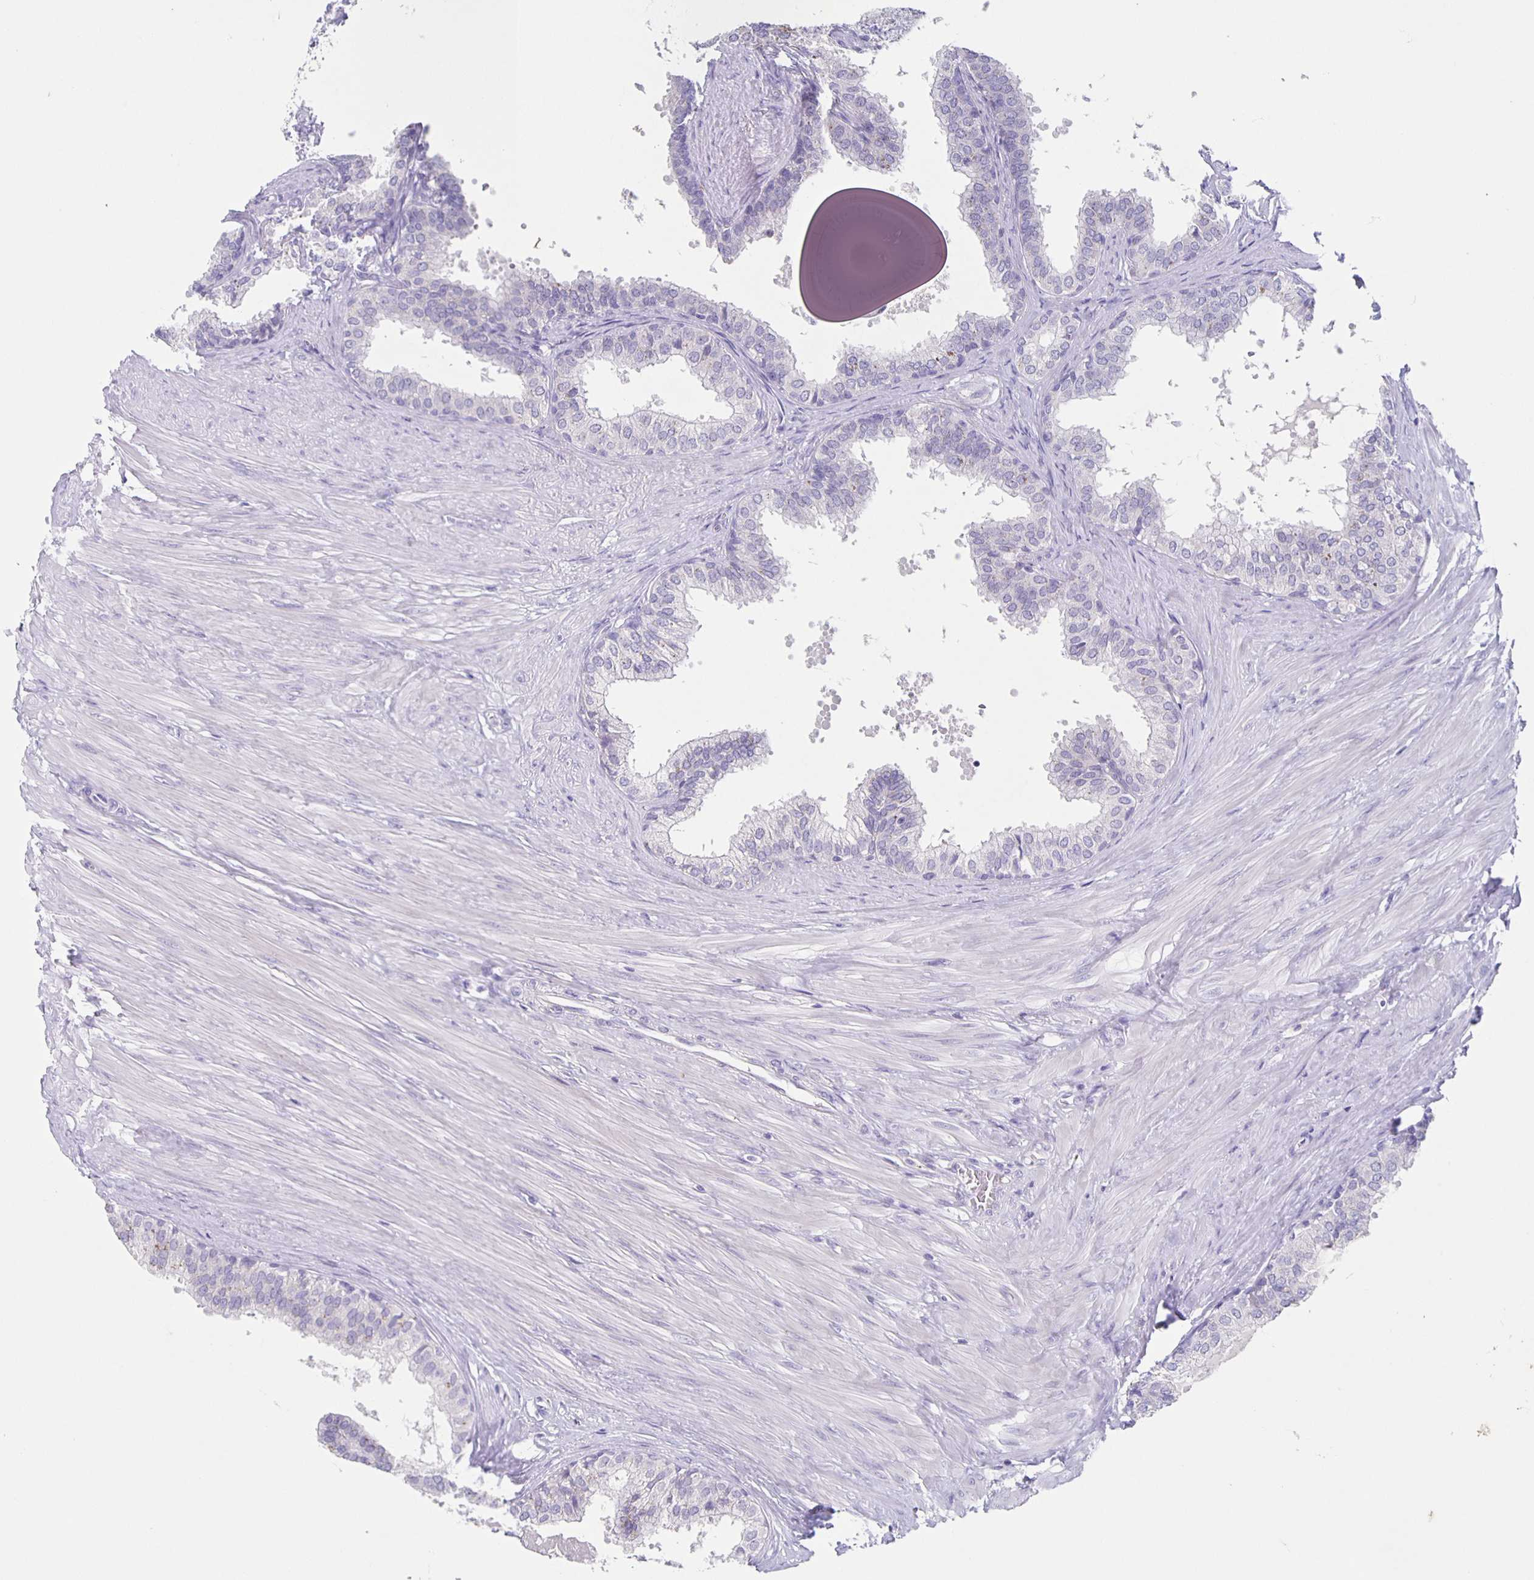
{"staining": {"intensity": "negative", "quantity": "none", "location": "none"}, "tissue": "prostate", "cell_type": "Glandular cells", "image_type": "normal", "snomed": [{"axis": "morphology", "description": "Normal tissue, NOS"}, {"axis": "topography", "description": "Prostate"}, {"axis": "topography", "description": "Peripheral nerve tissue"}], "caption": "IHC of unremarkable human prostate reveals no expression in glandular cells. The staining was performed using DAB (3,3'-diaminobenzidine) to visualize the protein expression in brown, while the nuclei were stained in blue with hematoxylin (Magnification: 20x).", "gene": "CARNS1", "patient": {"sex": "male", "age": 55}}